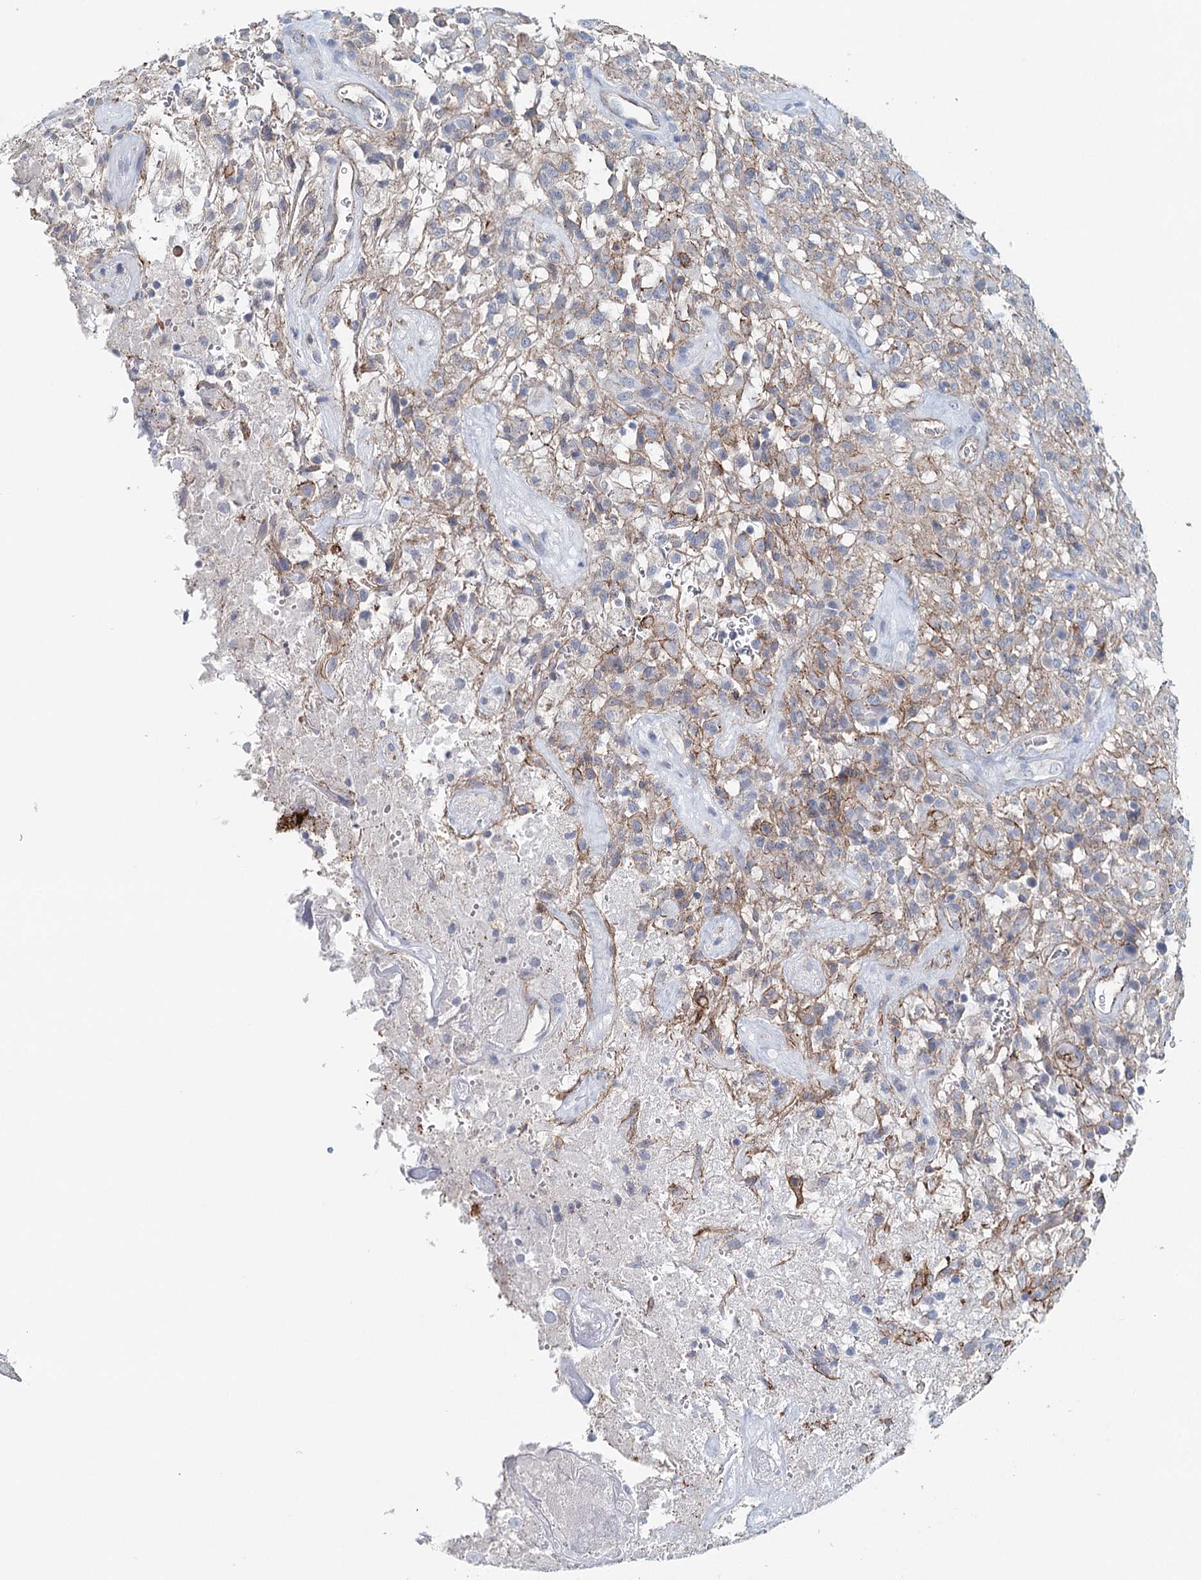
{"staining": {"intensity": "negative", "quantity": "none", "location": "none"}, "tissue": "glioma", "cell_type": "Tumor cells", "image_type": "cancer", "snomed": [{"axis": "morphology", "description": "Glioma, malignant, High grade"}, {"axis": "topography", "description": "Brain"}], "caption": "Human high-grade glioma (malignant) stained for a protein using immunohistochemistry shows no staining in tumor cells.", "gene": "SYNPO", "patient": {"sex": "female", "age": 57}}